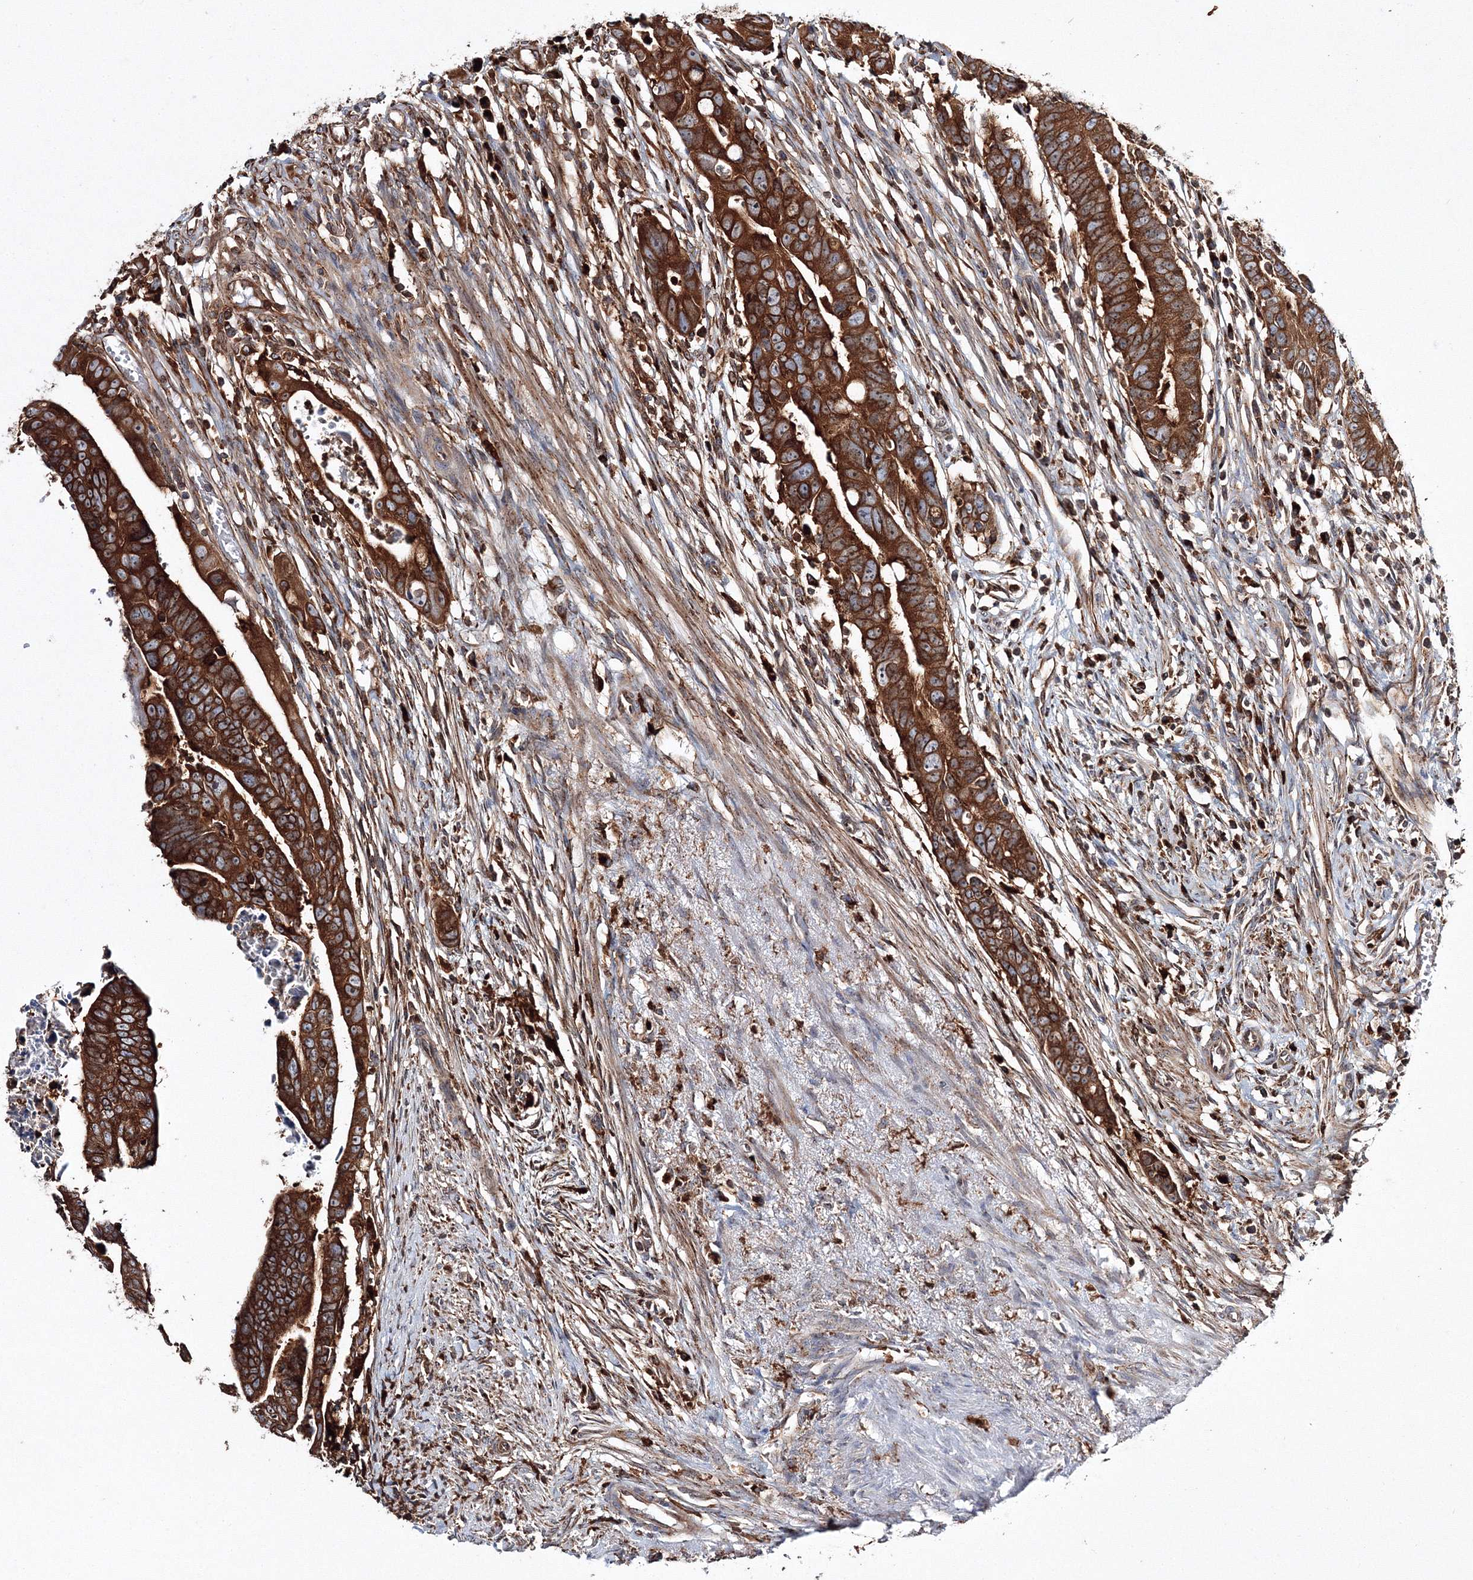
{"staining": {"intensity": "strong", "quantity": ">75%", "location": "cytoplasmic/membranous"}, "tissue": "colorectal cancer", "cell_type": "Tumor cells", "image_type": "cancer", "snomed": [{"axis": "morphology", "description": "Adenocarcinoma, NOS"}, {"axis": "topography", "description": "Rectum"}], "caption": "Human adenocarcinoma (colorectal) stained with a brown dye shows strong cytoplasmic/membranous positive staining in approximately >75% of tumor cells.", "gene": "ARCN1", "patient": {"sex": "female", "age": 65}}